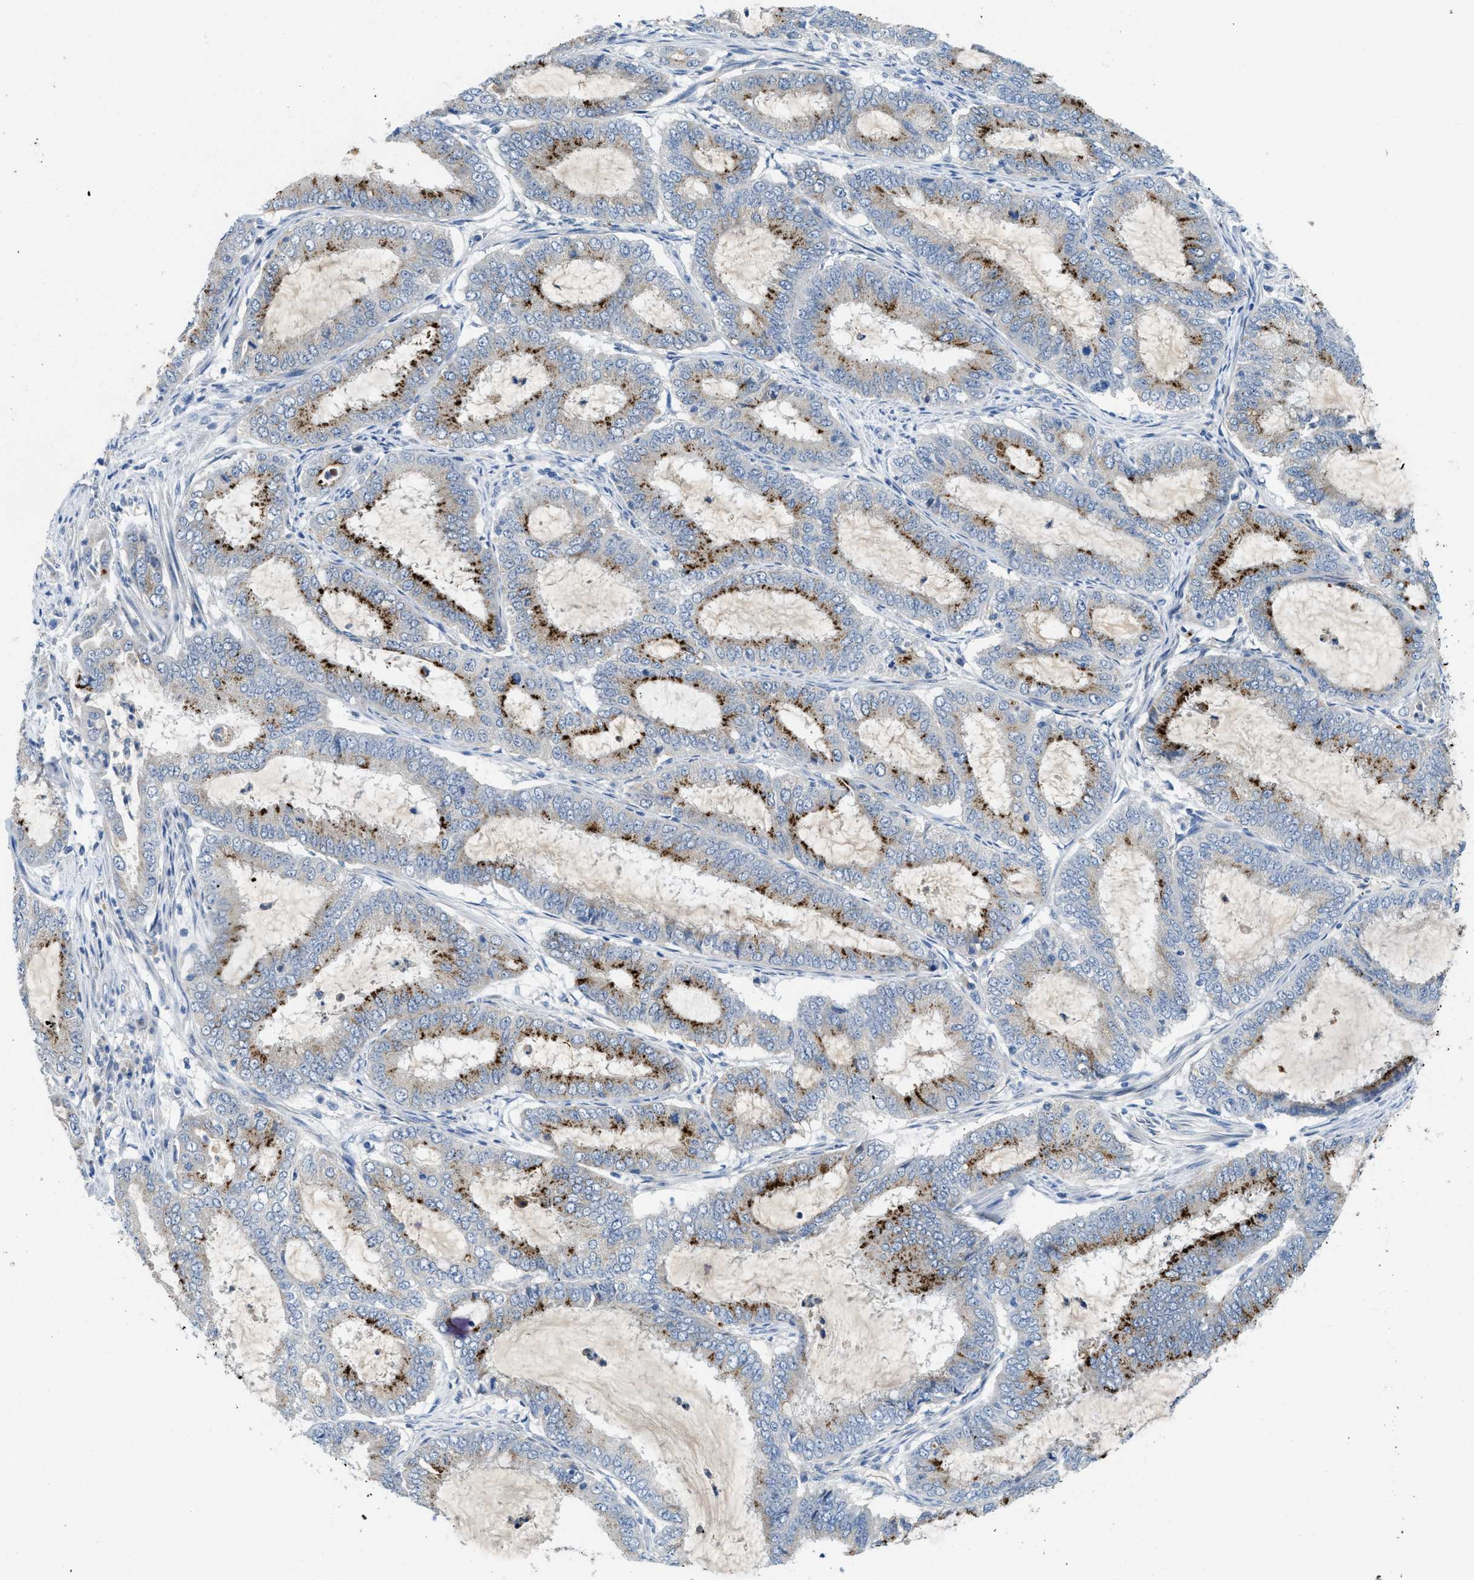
{"staining": {"intensity": "moderate", "quantity": "25%-75%", "location": "cytoplasmic/membranous"}, "tissue": "endometrial cancer", "cell_type": "Tumor cells", "image_type": "cancer", "snomed": [{"axis": "morphology", "description": "Adenocarcinoma, NOS"}, {"axis": "topography", "description": "Endometrium"}], "caption": "Immunohistochemical staining of endometrial cancer (adenocarcinoma) reveals moderate cytoplasmic/membranous protein positivity in about 25%-75% of tumor cells. (Brightfield microscopy of DAB IHC at high magnification).", "gene": "TSPAN3", "patient": {"sex": "female", "age": 70}}